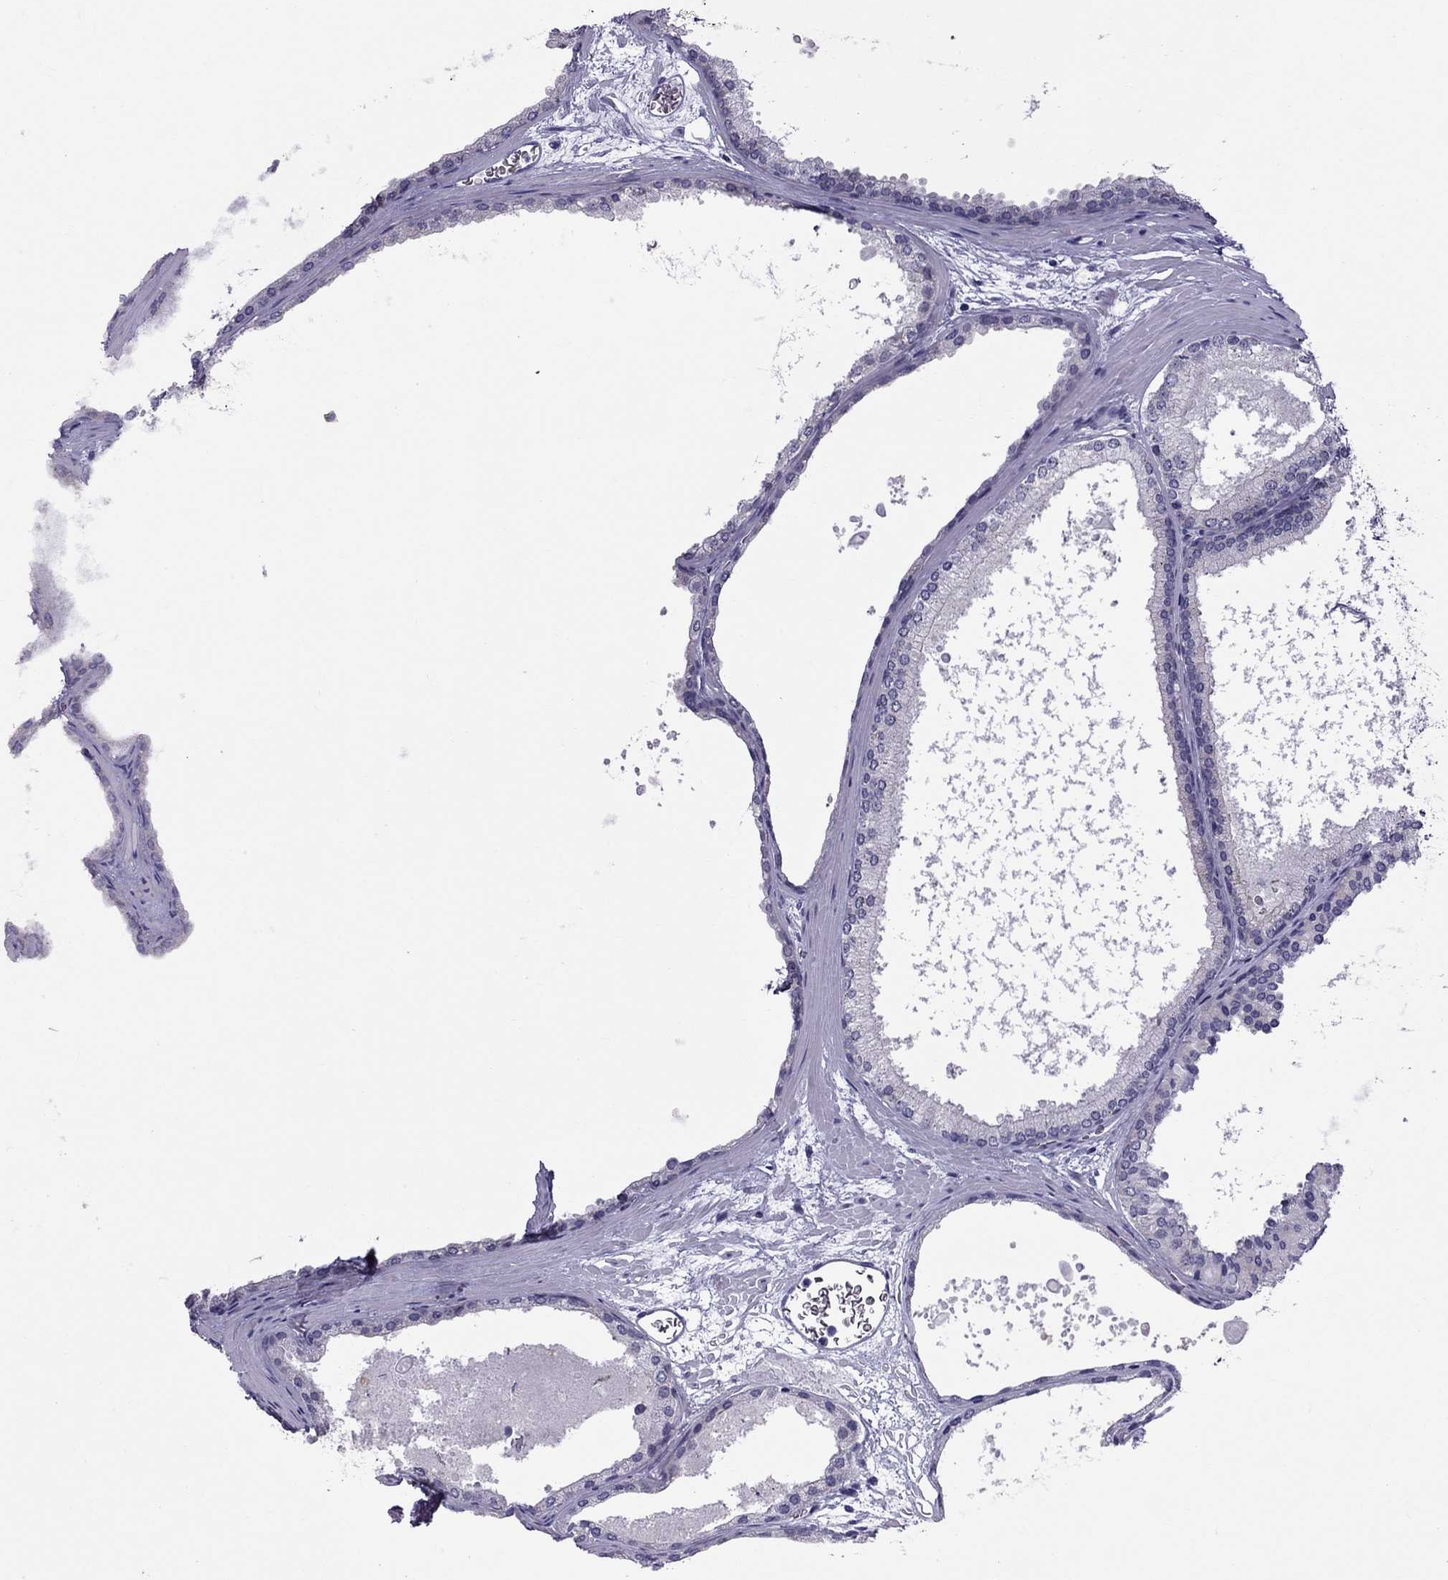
{"staining": {"intensity": "negative", "quantity": "none", "location": "none"}, "tissue": "prostate cancer", "cell_type": "Tumor cells", "image_type": "cancer", "snomed": [{"axis": "morphology", "description": "Adenocarcinoma, Low grade"}, {"axis": "topography", "description": "Prostate"}], "caption": "Protein analysis of low-grade adenocarcinoma (prostate) demonstrates no significant staining in tumor cells.", "gene": "TEX14", "patient": {"sex": "male", "age": 56}}